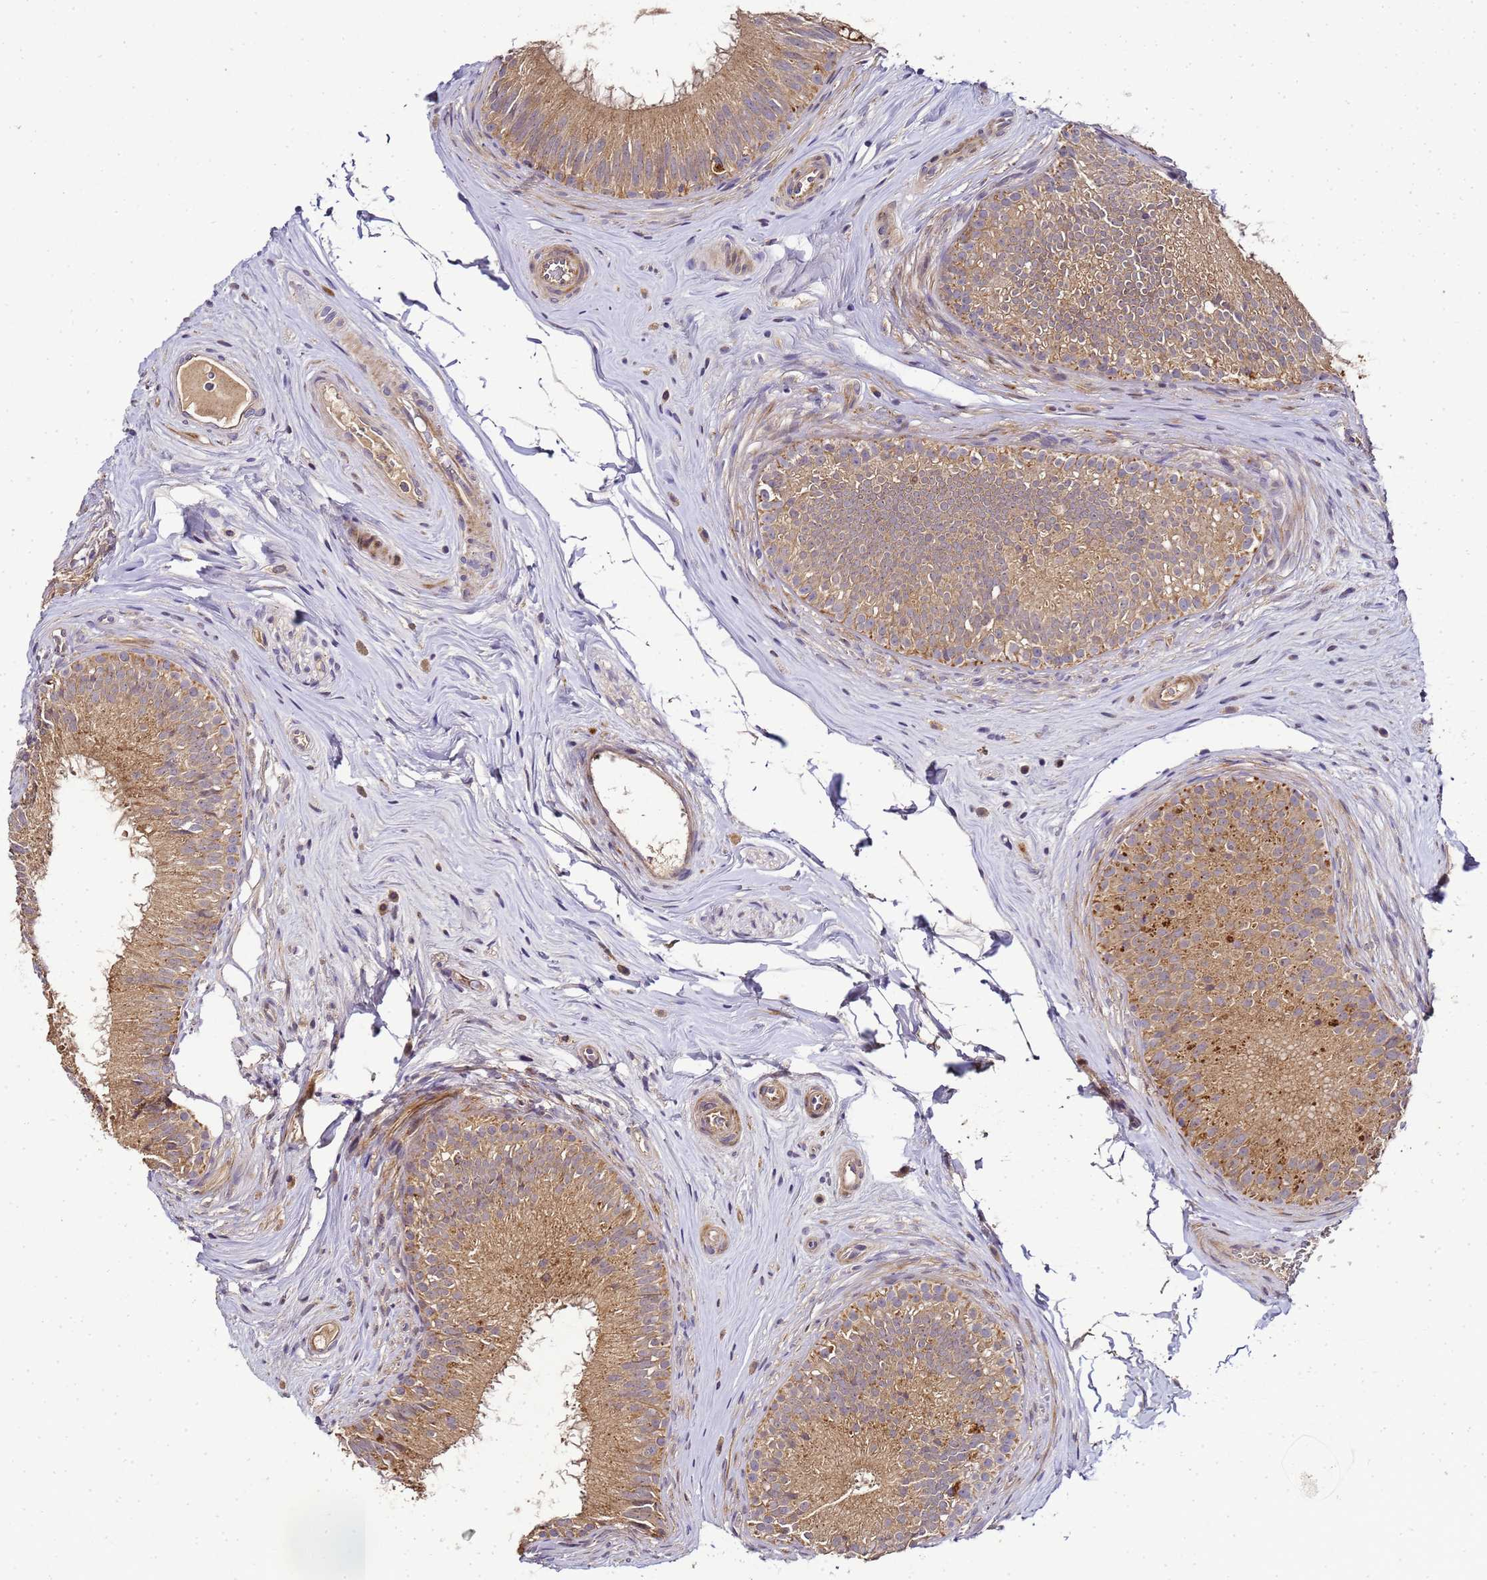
{"staining": {"intensity": "moderate", "quantity": ">75%", "location": "cytoplasmic/membranous"}, "tissue": "epididymis", "cell_type": "Glandular cells", "image_type": "normal", "snomed": [{"axis": "morphology", "description": "Normal tissue, NOS"}, {"axis": "topography", "description": "Epididymis"}], "caption": "Epididymis stained with a brown dye shows moderate cytoplasmic/membranous positive positivity in approximately >75% of glandular cells.", "gene": "LGI4", "patient": {"sex": "male", "age": 34}}